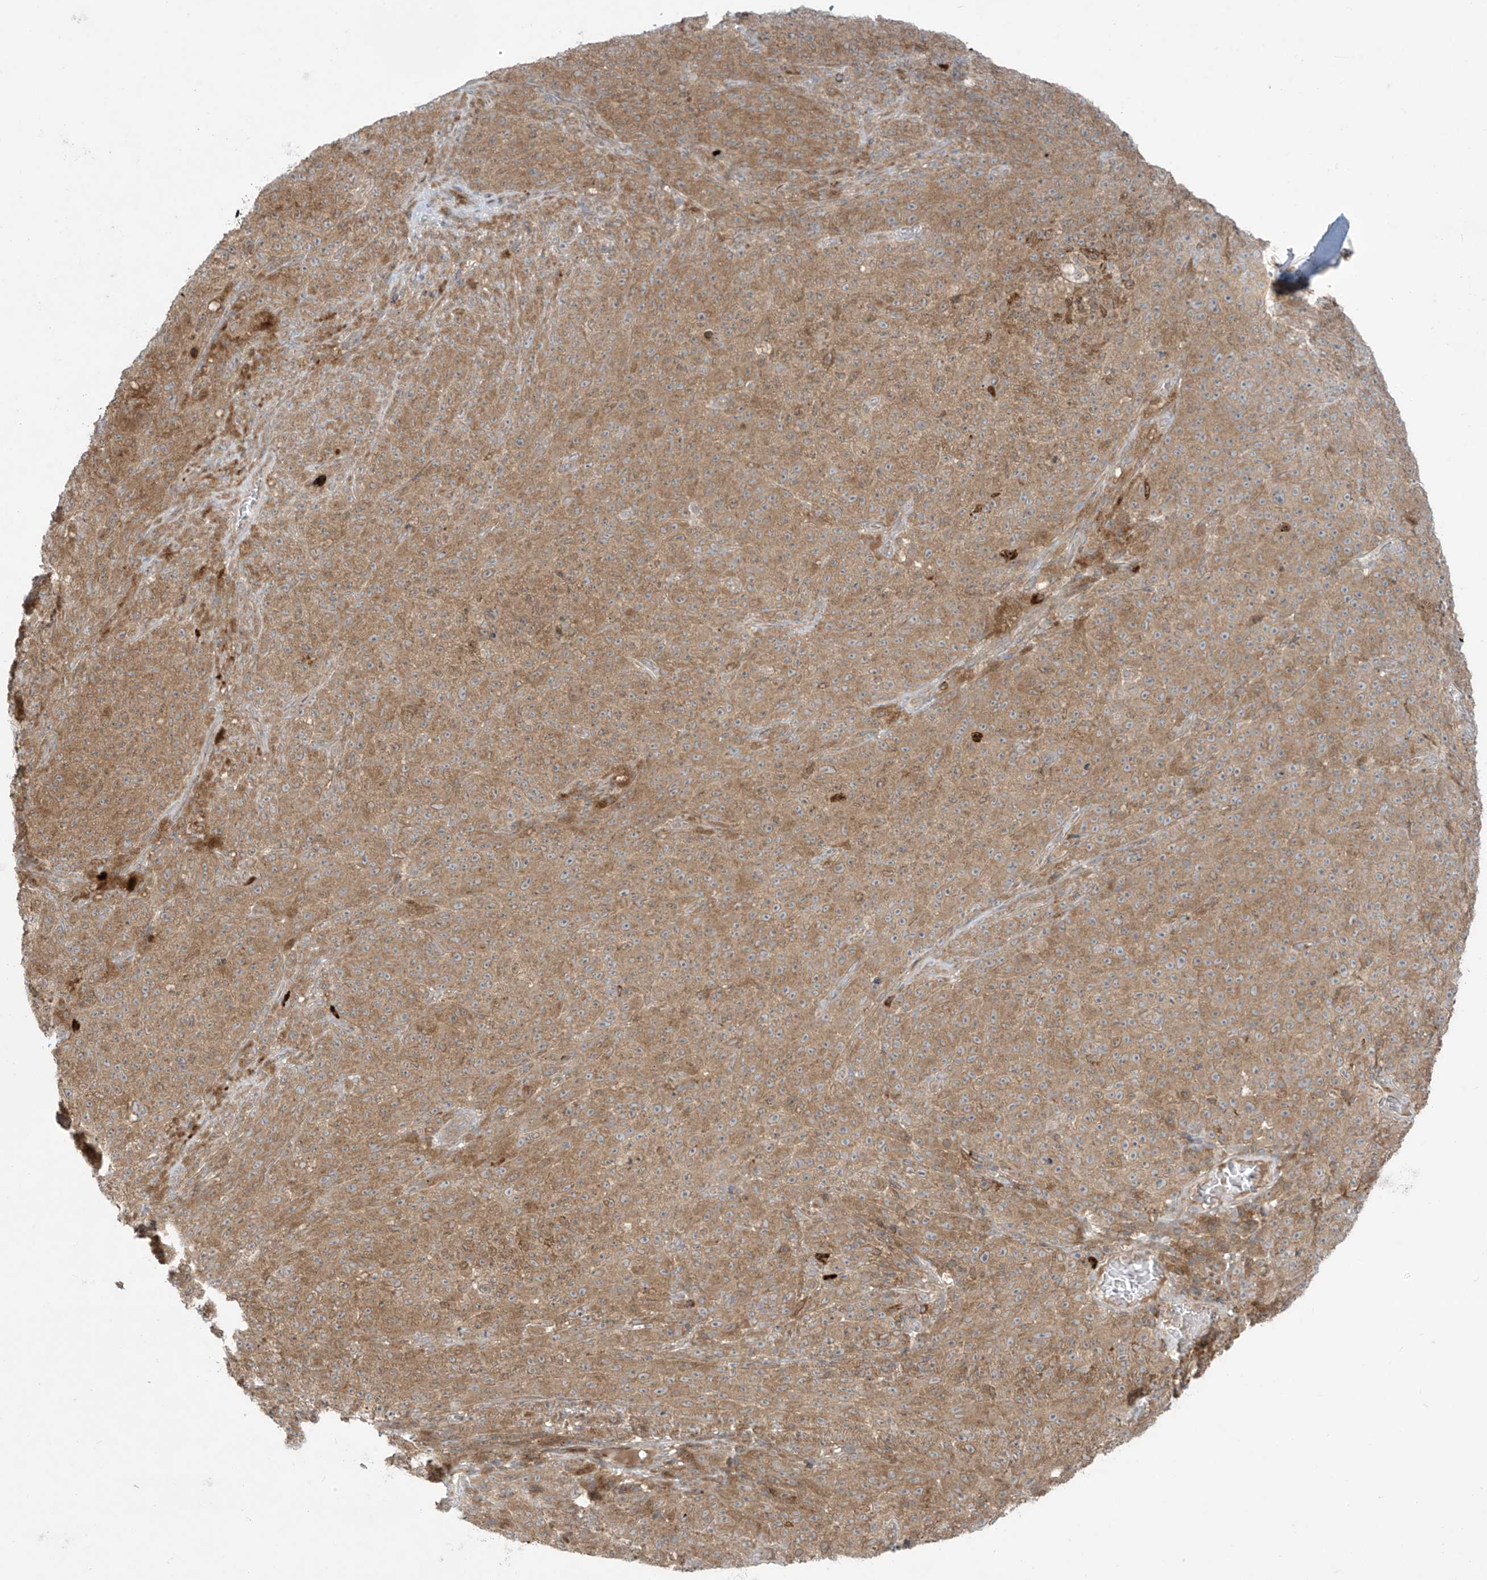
{"staining": {"intensity": "moderate", "quantity": ">75%", "location": "cytoplasmic/membranous"}, "tissue": "melanoma", "cell_type": "Tumor cells", "image_type": "cancer", "snomed": [{"axis": "morphology", "description": "Malignant melanoma, NOS"}, {"axis": "topography", "description": "Skin"}], "caption": "Immunohistochemical staining of human melanoma displays moderate cytoplasmic/membranous protein expression in about >75% of tumor cells.", "gene": "PPAT", "patient": {"sex": "female", "age": 82}}